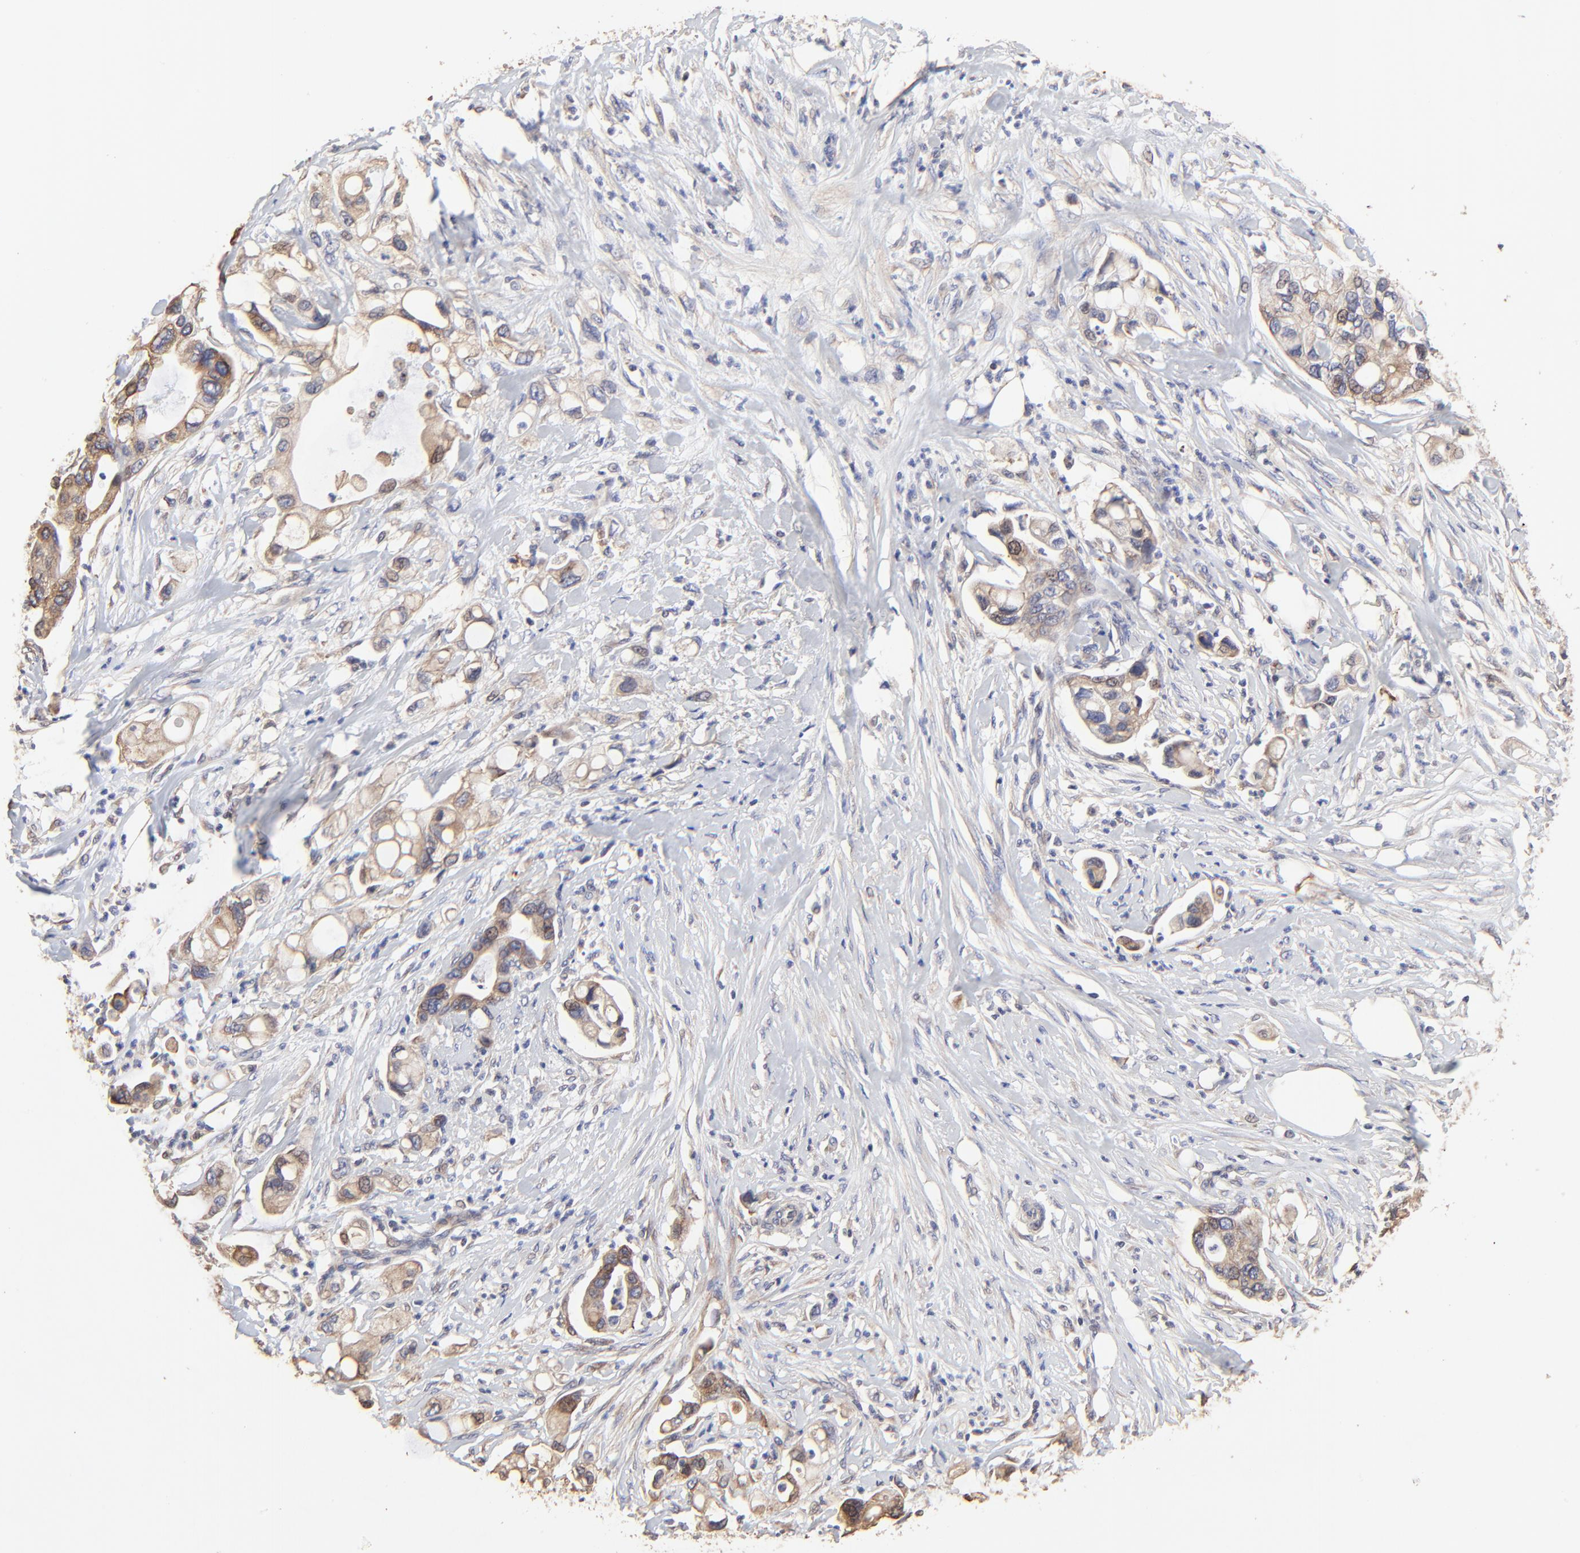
{"staining": {"intensity": "weak", "quantity": "25%-75%", "location": "cytoplasmic/membranous"}, "tissue": "pancreatic cancer", "cell_type": "Tumor cells", "image_type": "cancer", "snomed": [{"axis": "morphology", "description": "Adenocarcinoma, NOS"}, {"axis": "topography", "description": "Pancreas"}], "caption": "High-magnification brightfield microscopy of adenocarcinoma (pancreatic) stained with DAB (3,3'-diaminobenzidine) (brown) and counterstained with hematoxylin (blue). tumor cells exhibit weak cytoplasmic/membranous staining is seen in about25%-75% of cells. (Brightfield microscopy of DAB IHC at high magnification).", "gene": "ELP2", "patient": {"sex": "male", "age": 70}}